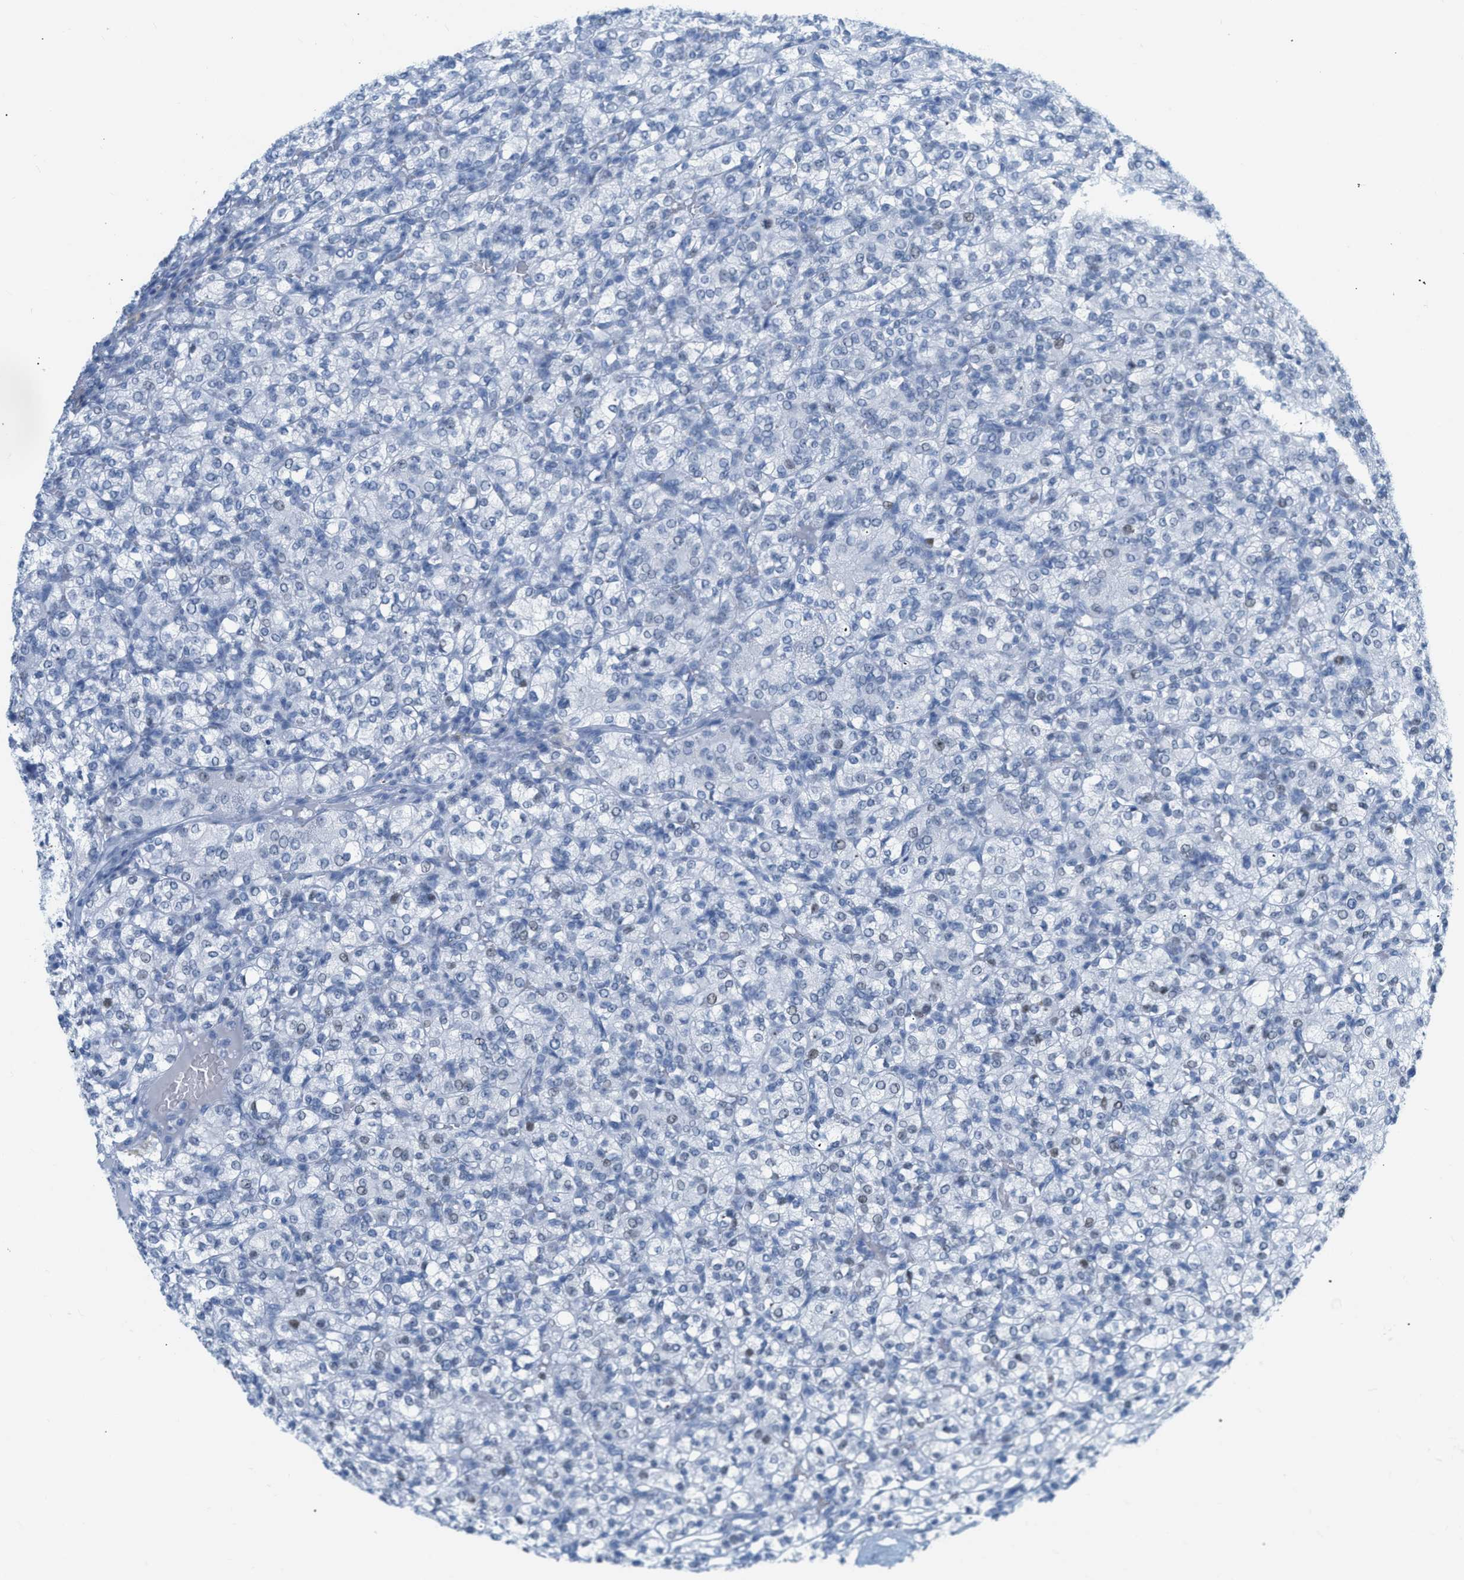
{"staining": {"intensity": "negative", "quantity": "none", "location": "none"}, "tissue": "renal cancer", "cell_type": "Tumor cells", "image_type": "cancer", "snomed": [{"axis": "morphology", "description": "Adenocarcinoma, NOS"}, {"axis": "topography", "description": "Kidney"}], "caption": "Immunohistochemical staining of renal adenocarcinoma exhibits no significant staining in tumor cells.", "gene": "DES", "patient": {"sex": "male", "age": 77}}